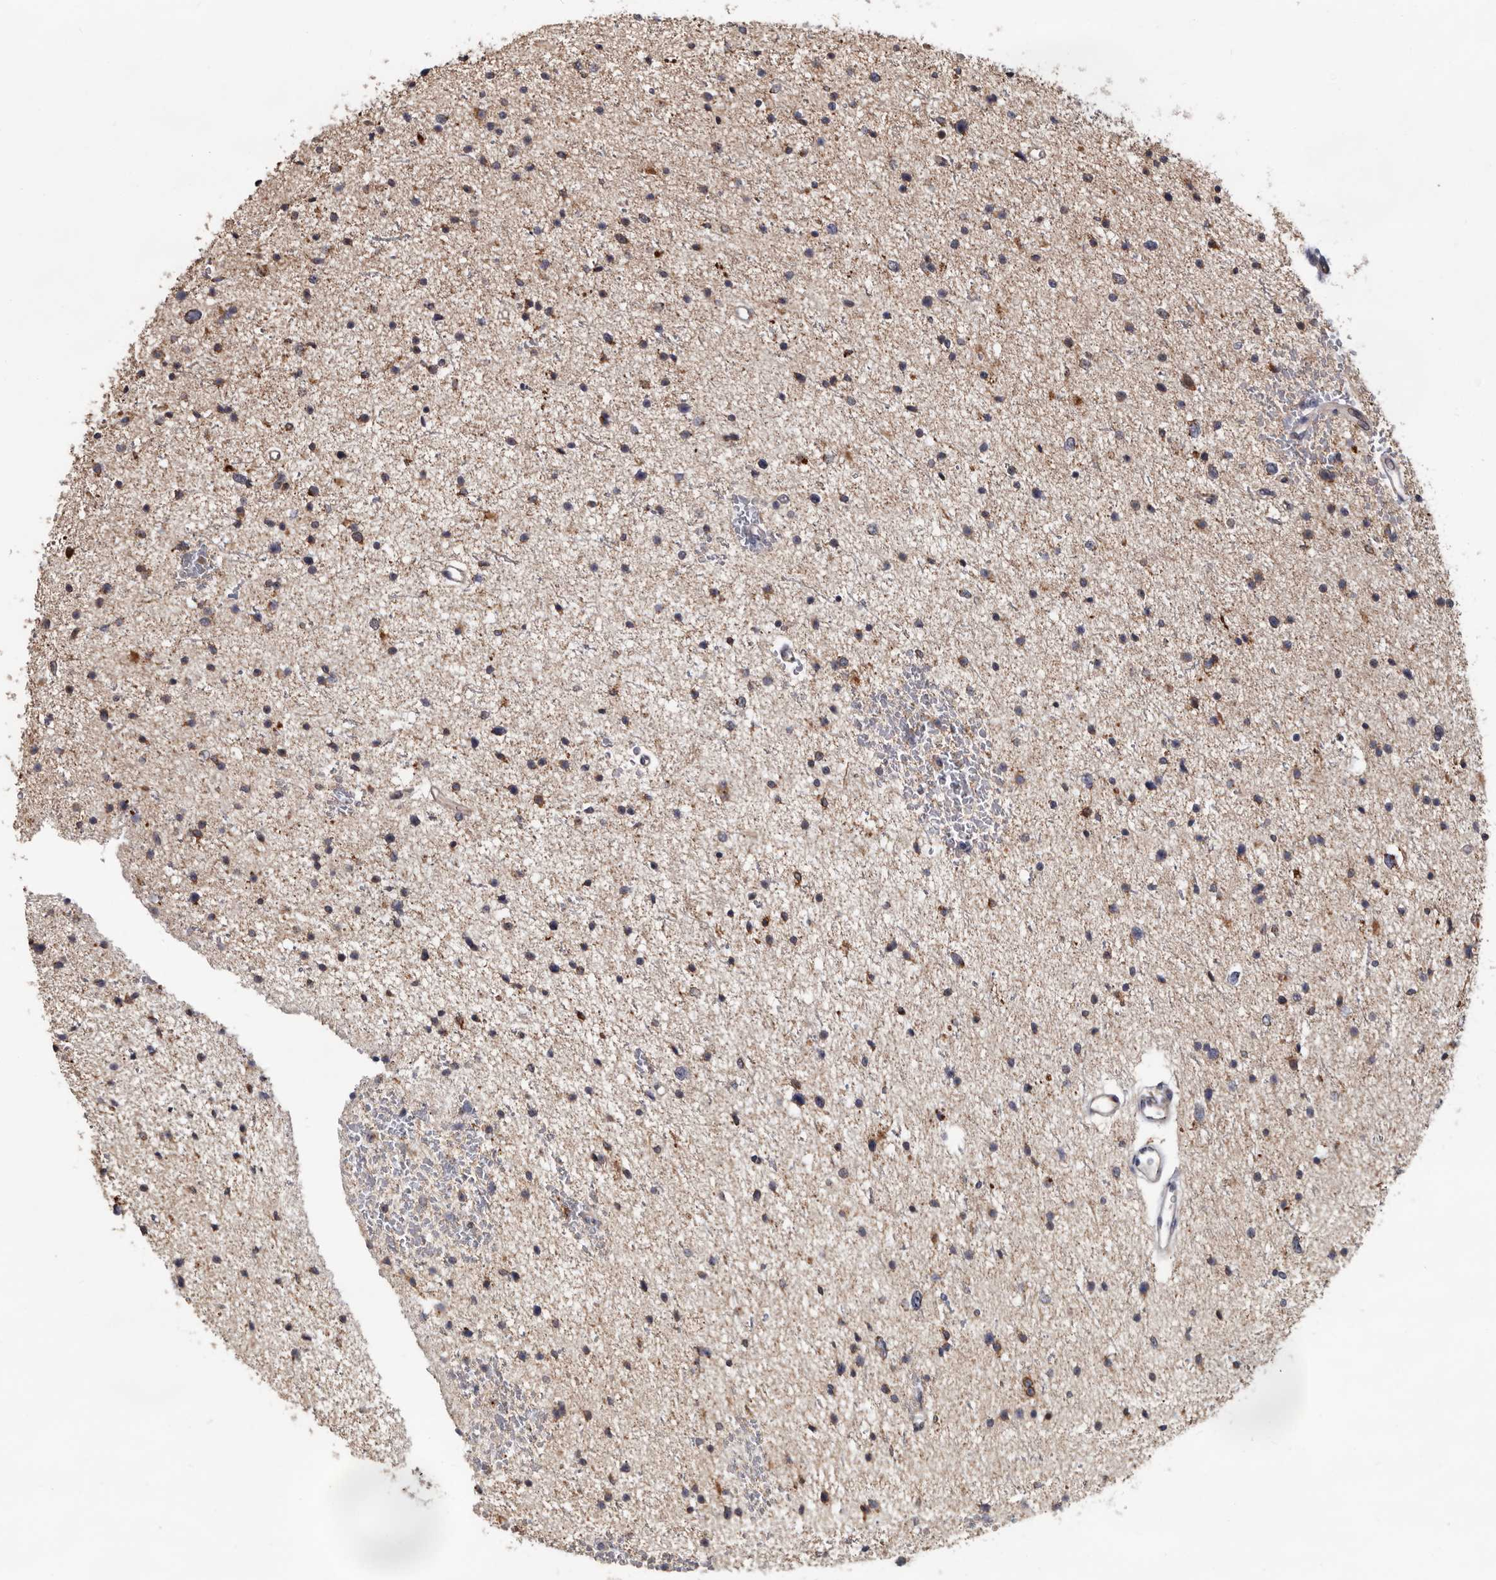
{"staining": {"intensity": "weak", "quantity": "25%-75%", "location": "cytoplasmic/membranous"}, "tissue": "glioma", "cell_type": "Tumor cells", "image_type": "cancer", "snomed": [{"axis": "morphology", "description": "Glioma, malignant, Low grade"}, {"axis": "topography", "description": "Brain"}], "caption": "Brown immunohistochemical staining in human malignant glioma (low-grade) displays weak cytoplasmic/membranous positivity in approximately 25%-75% of tumor cells.", "gene": "MRPL18", "patient": {"sex": "female", "age": 37}}